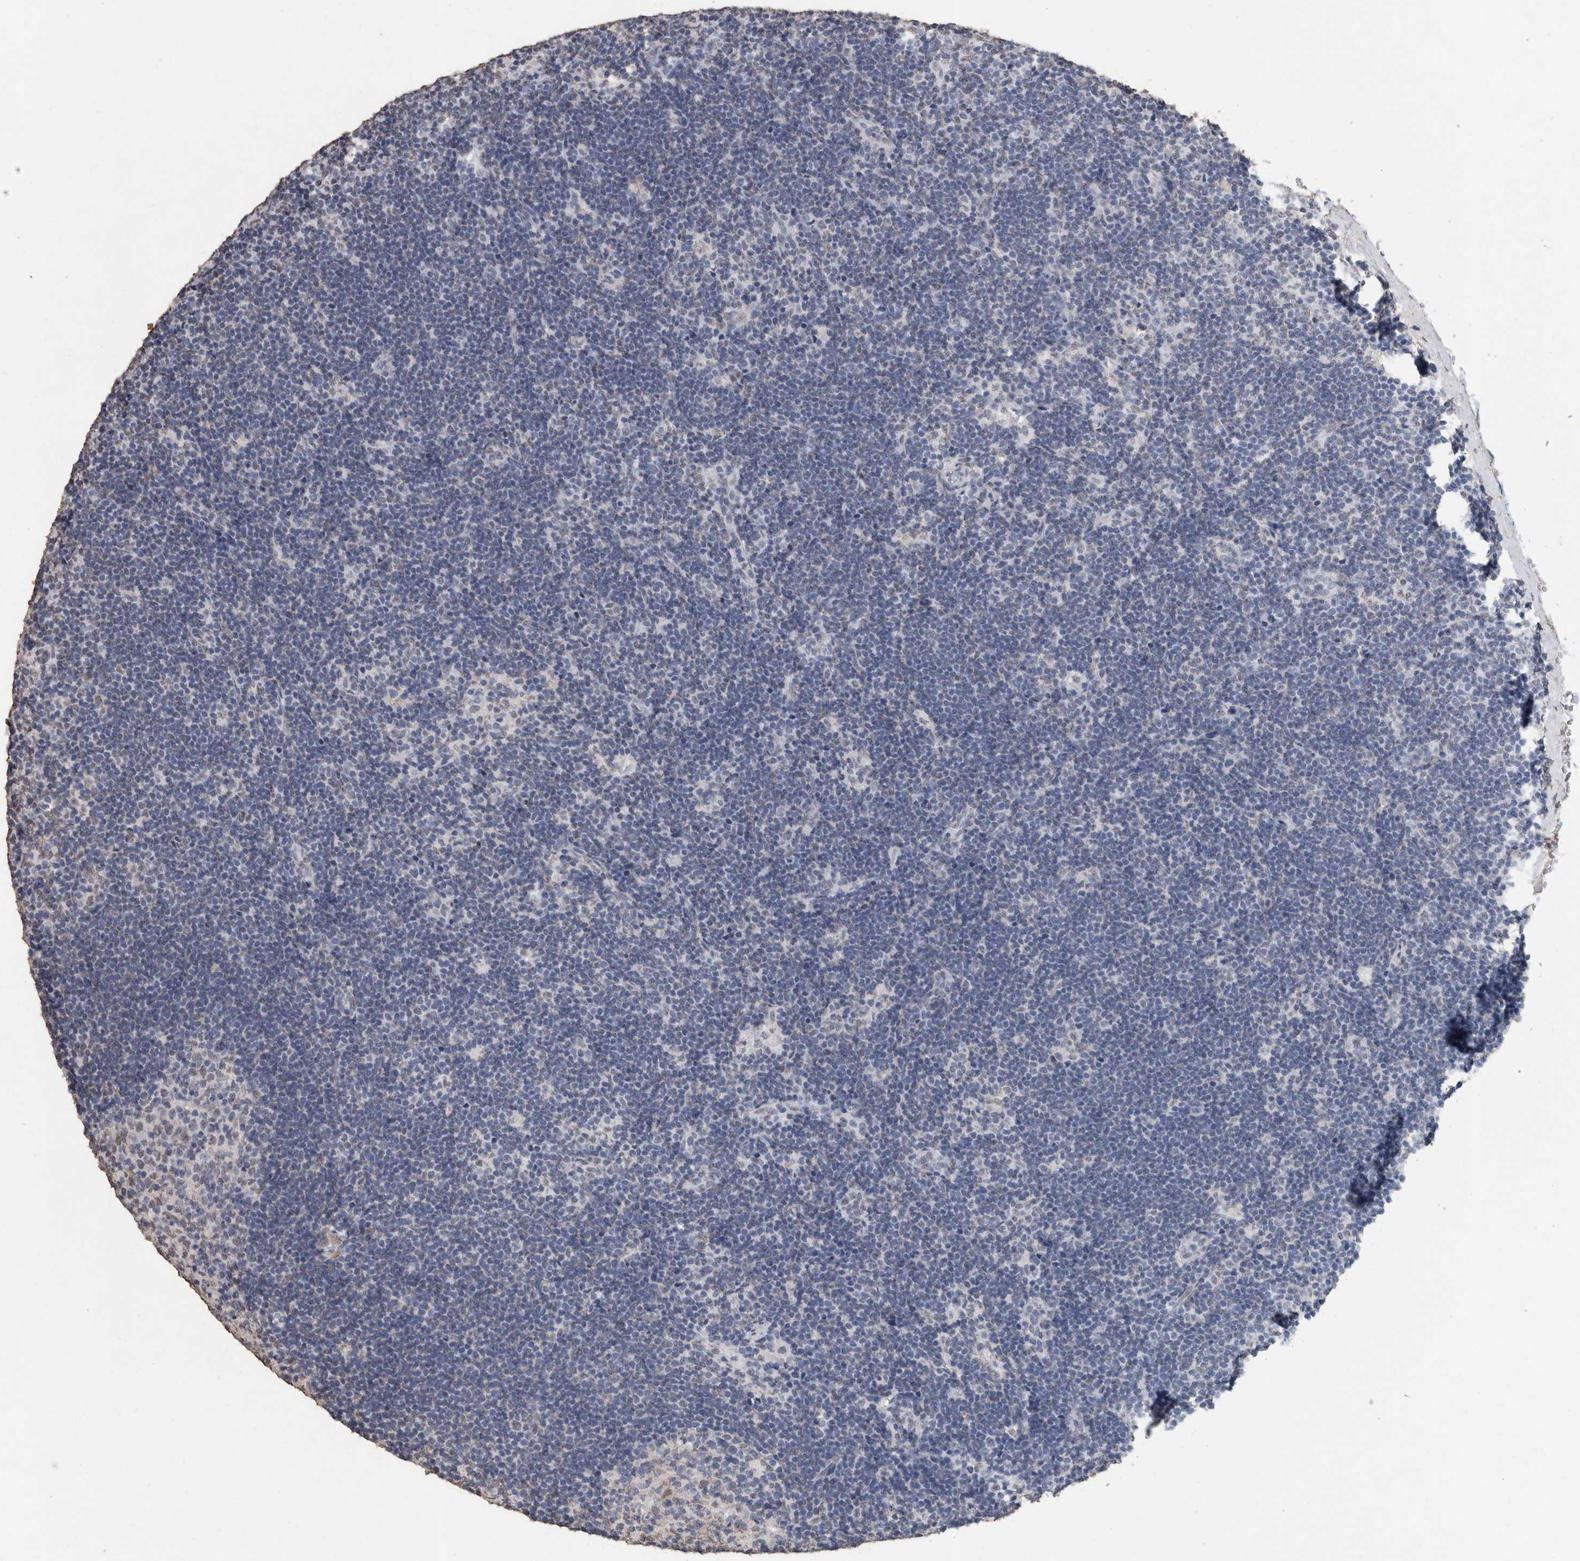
{"staining": {"intensity": "weak", "quantity": "<25%", "location": "cytoplasmic/membranous"}, "tissue": "lymph node", "cell_type": "Germinal center cells", "image_type": "normal", "snomed": [{"axis": "morphology", "description": "Normal tissue, NOS"}, {"axis": "topography", "description": "Lymph node"}], "caption": "Immunohistochemistry histopathology image of benign lymph node stained for a protein (brown), which demonstrates no positivity in germinal center cells.", "gene": "LTBP1", "patient": {"sex": "female", "age": 22}}